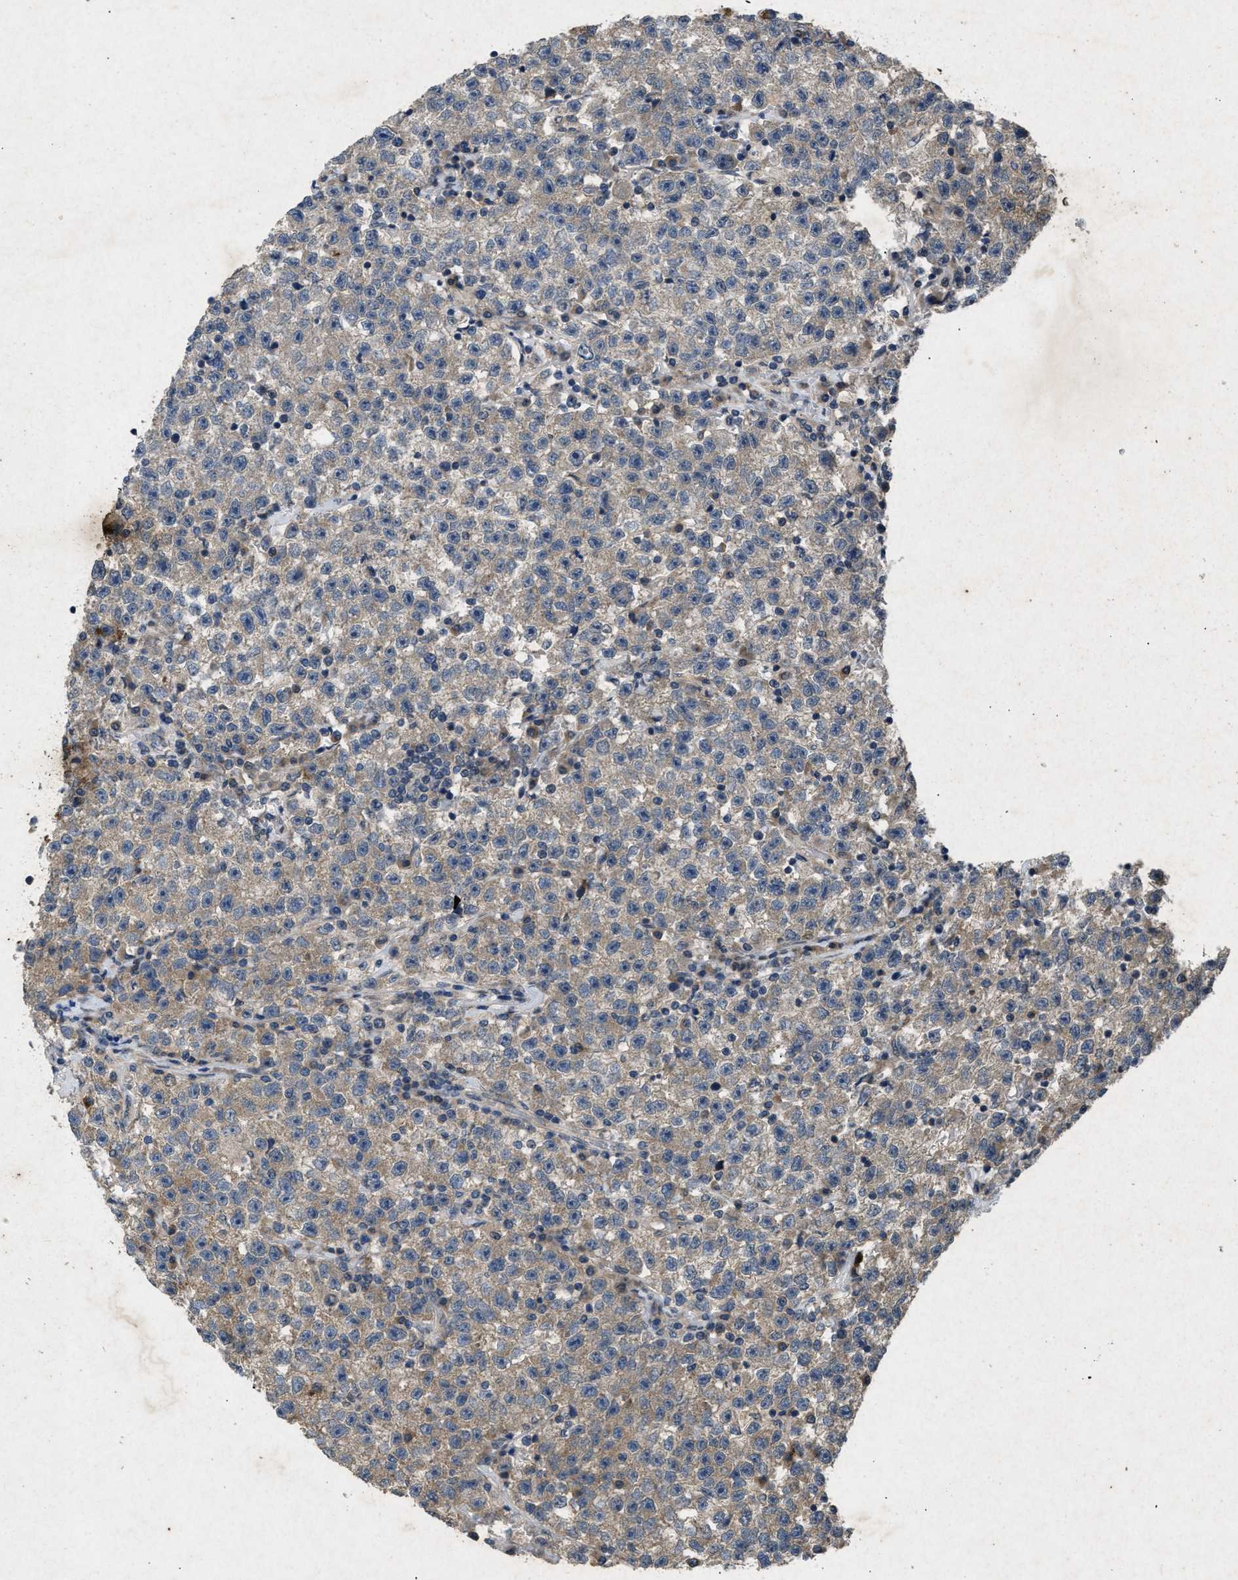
{"staining": {"intensity": "moderate", "quantity": "25%-75%", "location": "cytoplasmic/membranous"}, "tissue": "testis cancer", "cell_type": "Tumor cells", "image_type": "cancer", "snomed": [{"axis": "morphology", "description": "Seminoma, NOS"}, {"axis": "topography", "description": "Testis"}], "caption": "Testis cancer (seminoma) was stained to show a protein in brown. There is medium levels of moderate cytoplasmic/membranous staining in about 25%-75% of tumor cells.", "gene": "PRKG2", "patient": {"sex": "male", "age": 22}}